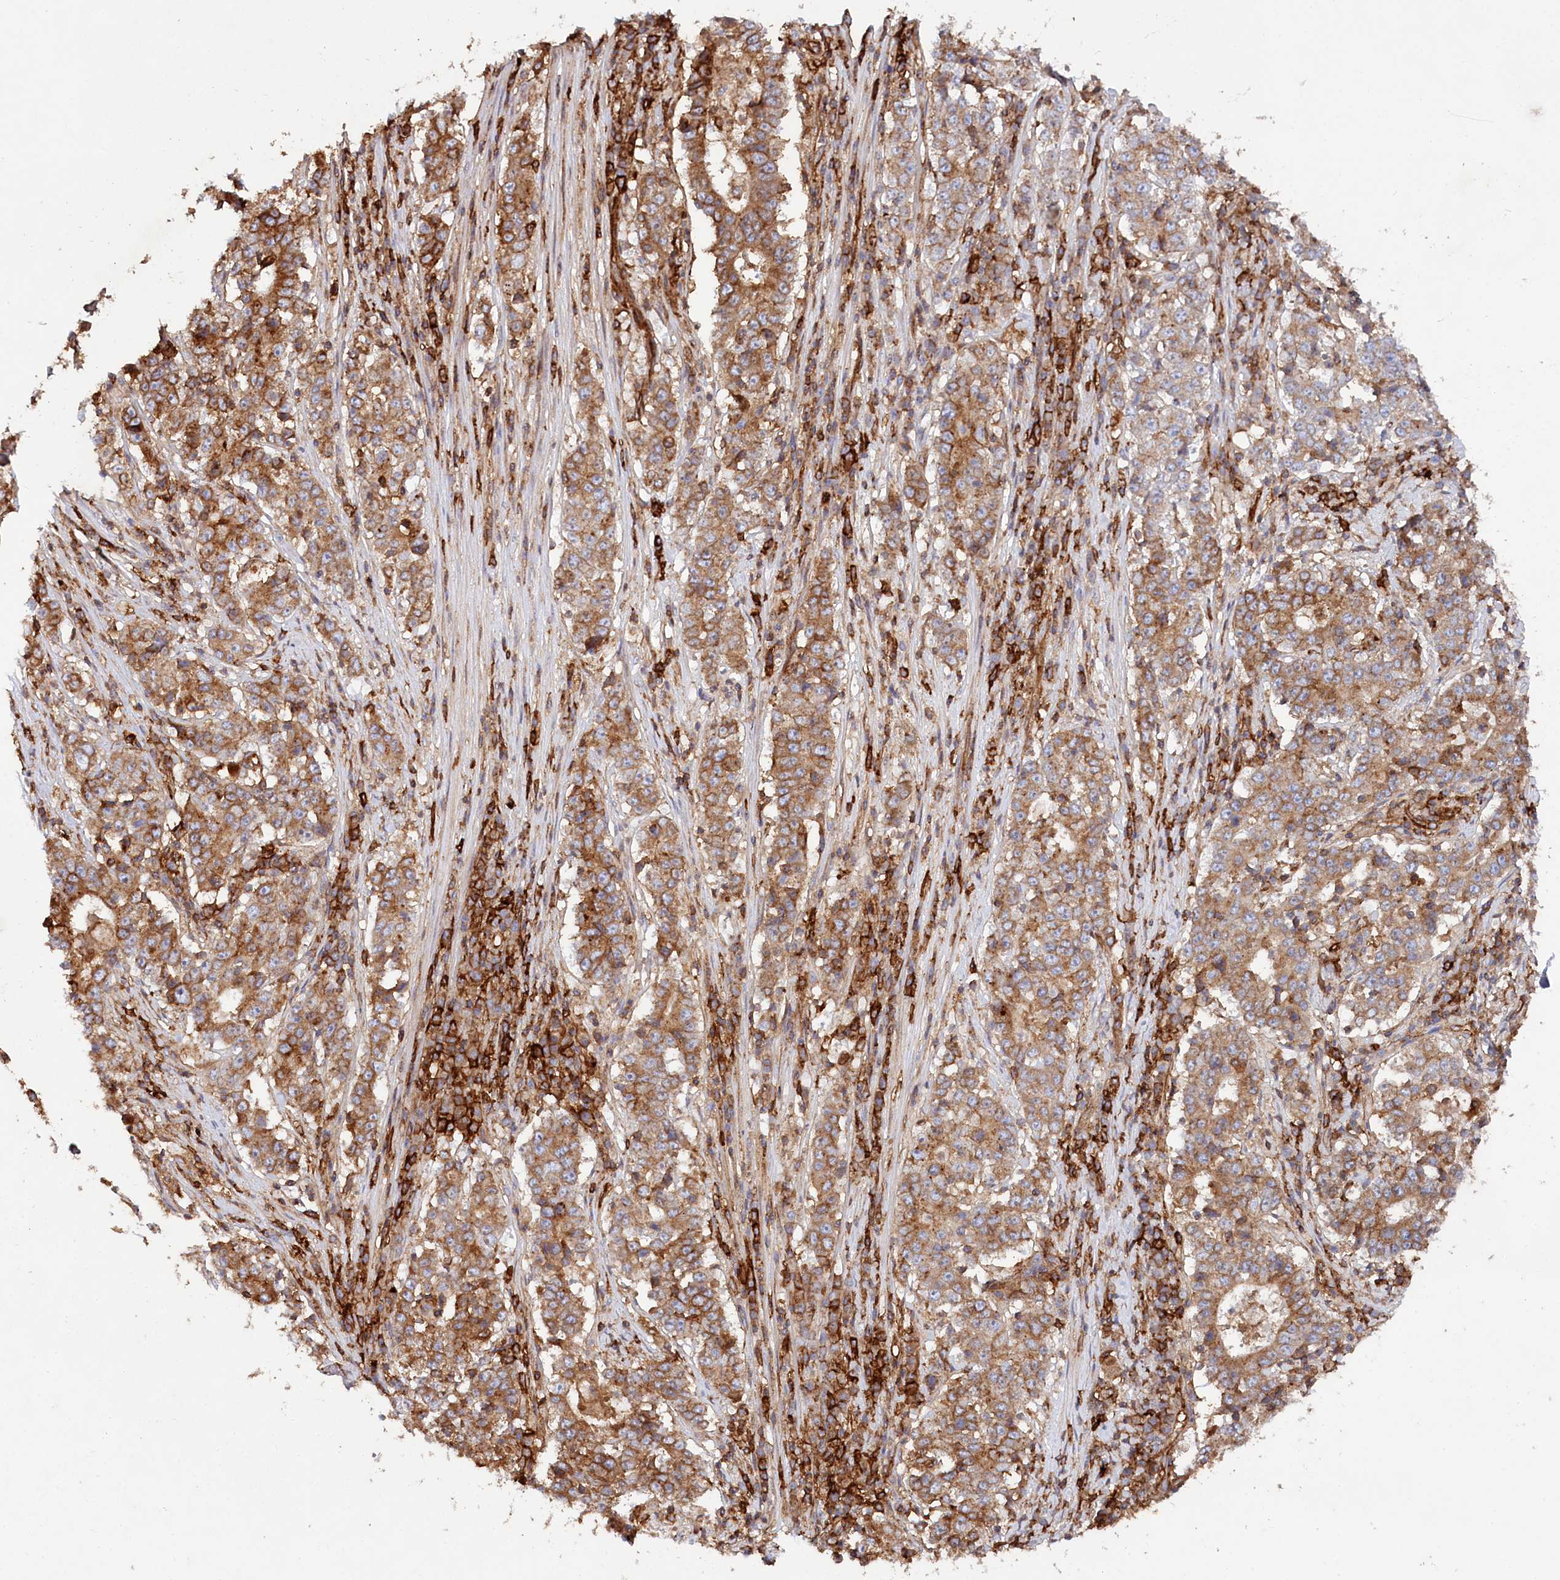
{"staining": {"intensity": "moderate", "quantity": ">75%", "location": "cytoplasmic/membranous"}, "tissue": "stomach cancer", "cell_type": "Tumor cells", "image_type": "cancer", "snomed": [{"axis": "morphology", "description": "Adenocarcinoma, NOS"}, {"axis": "topography", "description": "Stomach"}], "caption": "This photomicrograph demonstrates immunohistochemistry staining of human stomach cancer (adenocarcinoma), with medium moderate cytoplasmic/membranous staining in about >75% of tumor cells.", "gene": "RBP5", "patient": {"sex": "male", "age": 59}}